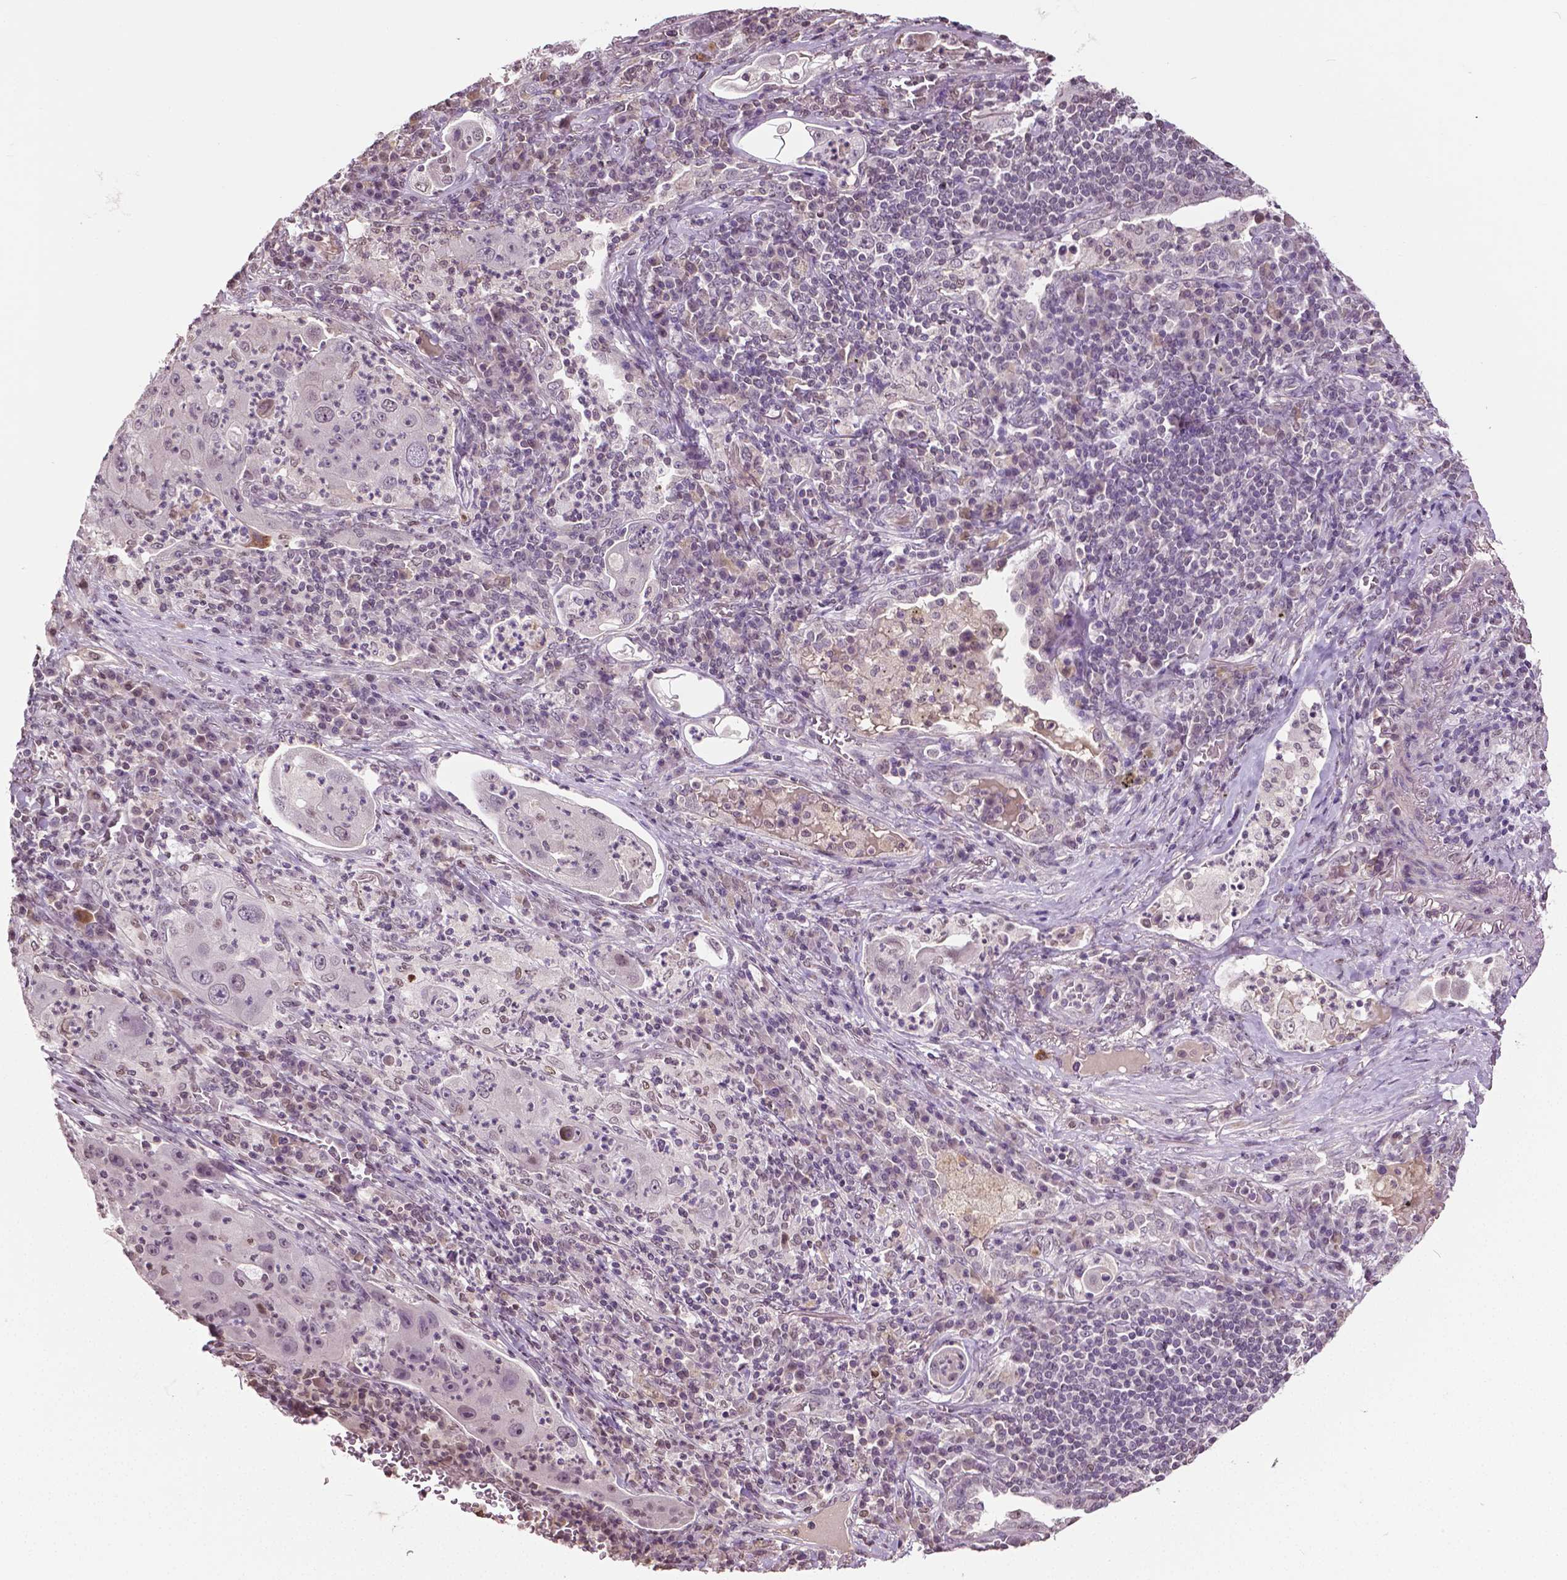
{"staining": {"intensity": "negative", "quantity": "none", "location": "none"}, "tissue": "lung cancer", "cell_type": "Tumor cells", "image_type": "cancer", "snomed": [{"axis": "morphology", "description": "Squamous cell carcinoma, NOS"}, {"axis": "topography", "description": "Lung"}], "caption": "Immunohistochemical staining of human lung squamous cell carcinoma exhibits no significant expression in tumor cells.", "gene": "DLX5", "patient": {"sex": "female", "age": 59}}